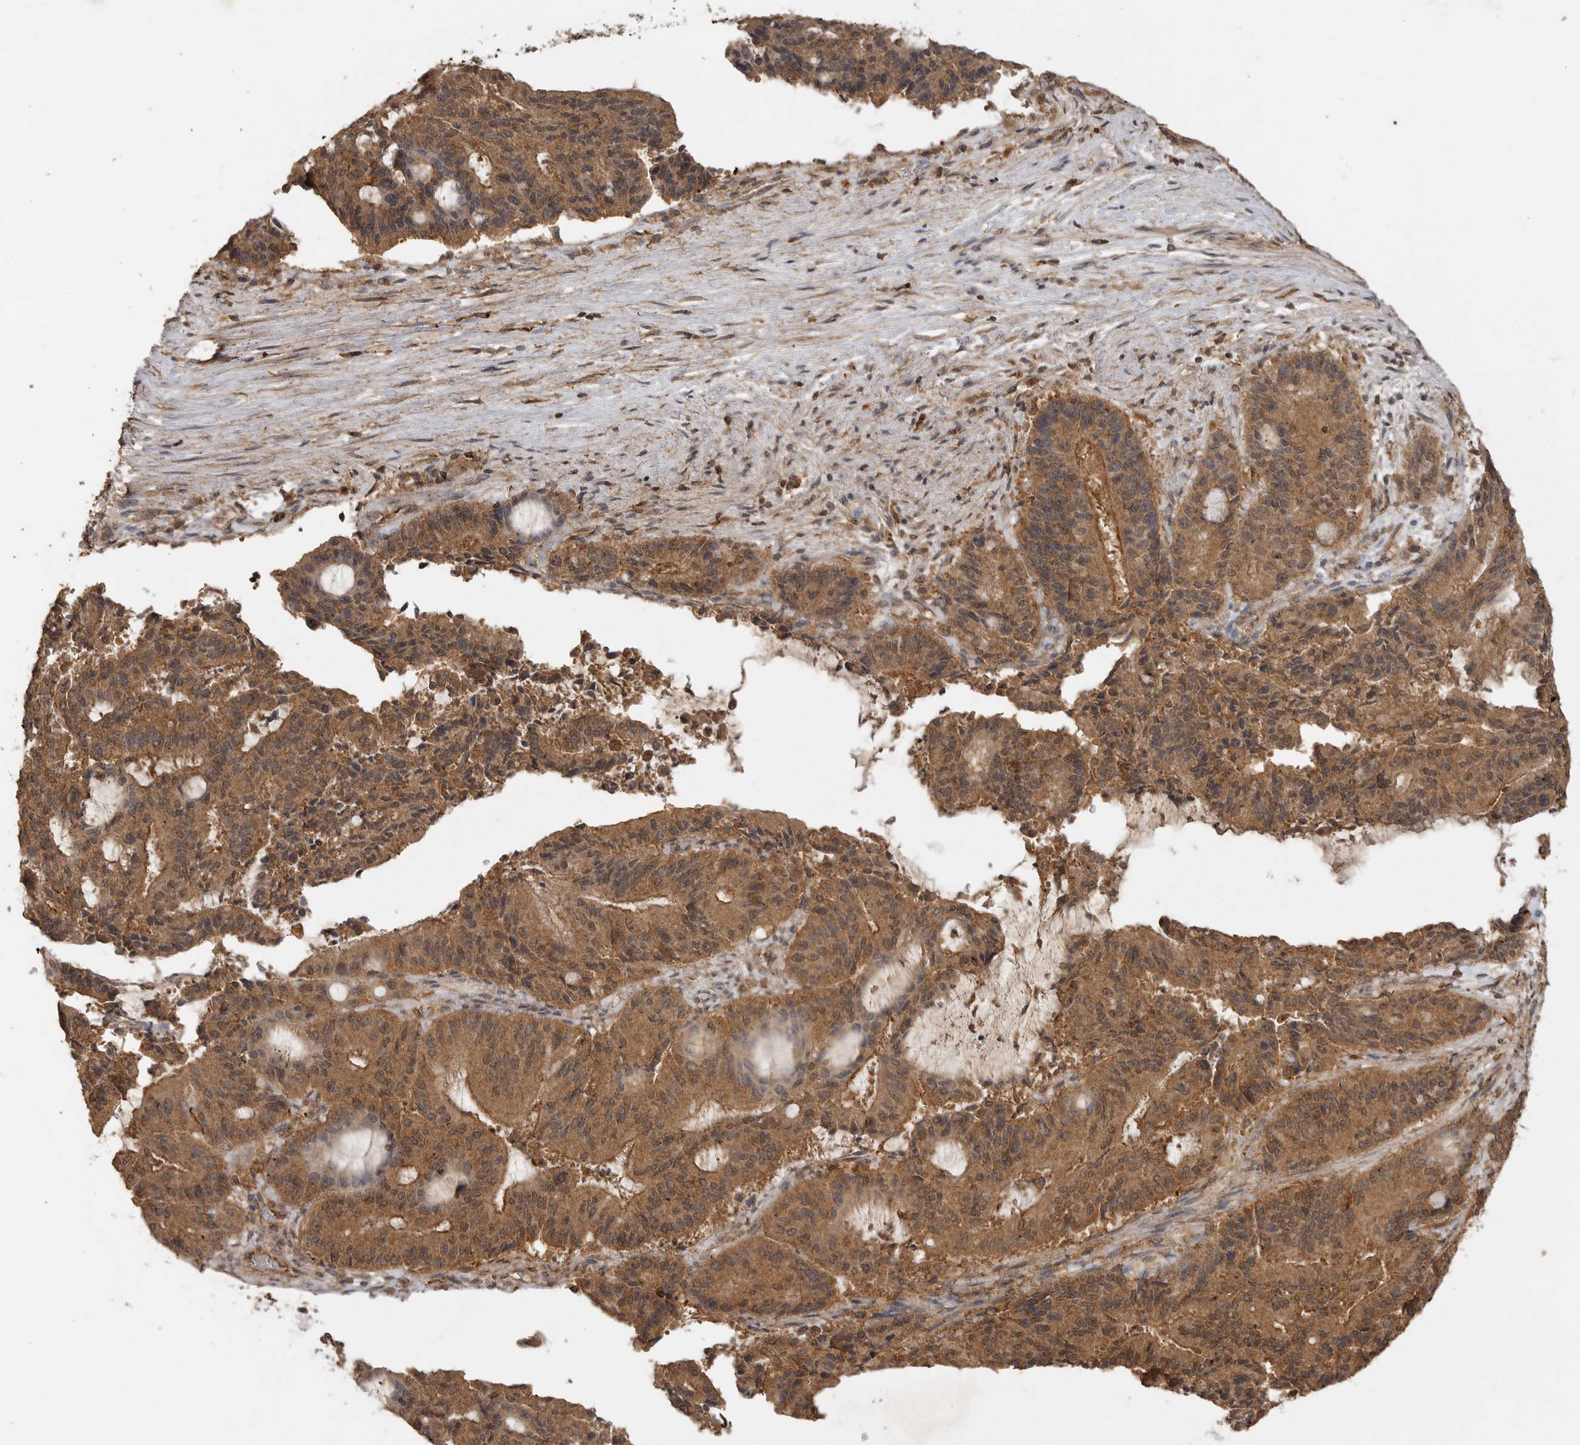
{"staining": {"intensity": "moderate", "quantity": ">75%", "location": "cytoplasmic/membranous"}, "tissue": "liver cancer", "cell_type": "Tumor cells", "image_type": "cancer", "snomed": [{"axis": "morphology", "description": "Normal tissue, NOS"}, {"axis": "morphology", "description": "Cholangiocarcinoma"}, {"axis": "topography", "description": "Liver"}, {"axis": "topography", "description": "Peripheral nerve tissue"}], "caption": "The histopathology image demonstrates immunohistochemical staining of liver cancer (cholangiocarcinoma). There is moderate cytoplasmic/membranous positivity is present in about >75% of tumor cells.", "gene": "ICOSLG", "patient": {"sex": "female", "age": 73}}